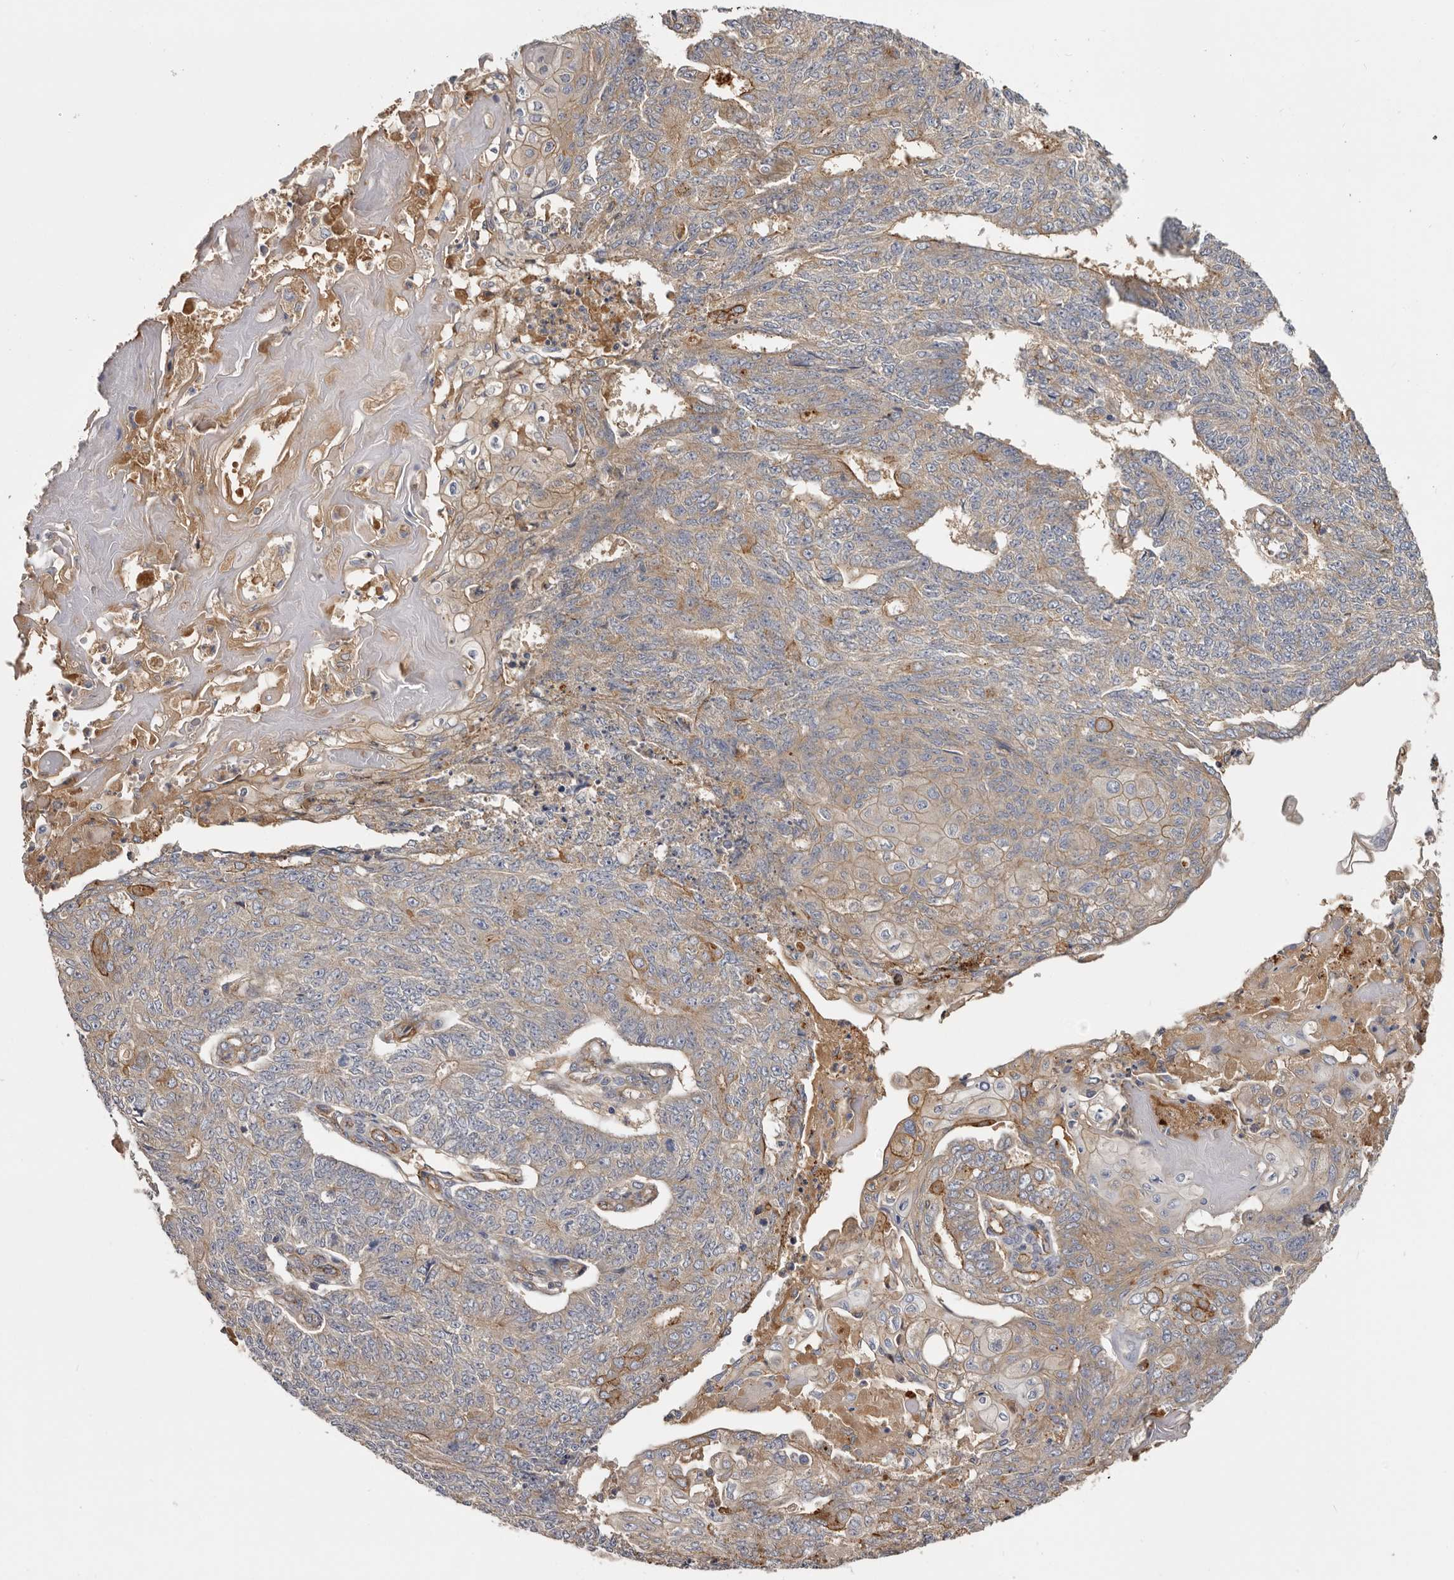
{"staining": {"intensity": "weak", "quantity": "25%-75%", "location": "cytoplasmic/membranous"}, "tissue": "endometrial cancer", "cell_type": "Tumor cells", "image_type": "cancer", "snomed": [{"axis": "morphology", "description": "Adenocarcinoma, NOS"}, {"axis": "topography", "description": "Endometrium"}], "caption": "Endometrial adenocarcinoma stained with DAB (3,3'-diaminobenzidine) immunohistochemistry exhibits low levels of weak cytoplasmic/membranous staining in about 25%-75% of tumor cells. The protein is stained brown, and the nuclei are stained in blue (DAB (3,3'-diaminobenzidine) IHC with brightfield microscopy, high magnification).", "gene": "INKA2", "patient": {"sex": "female", "age": 32}}